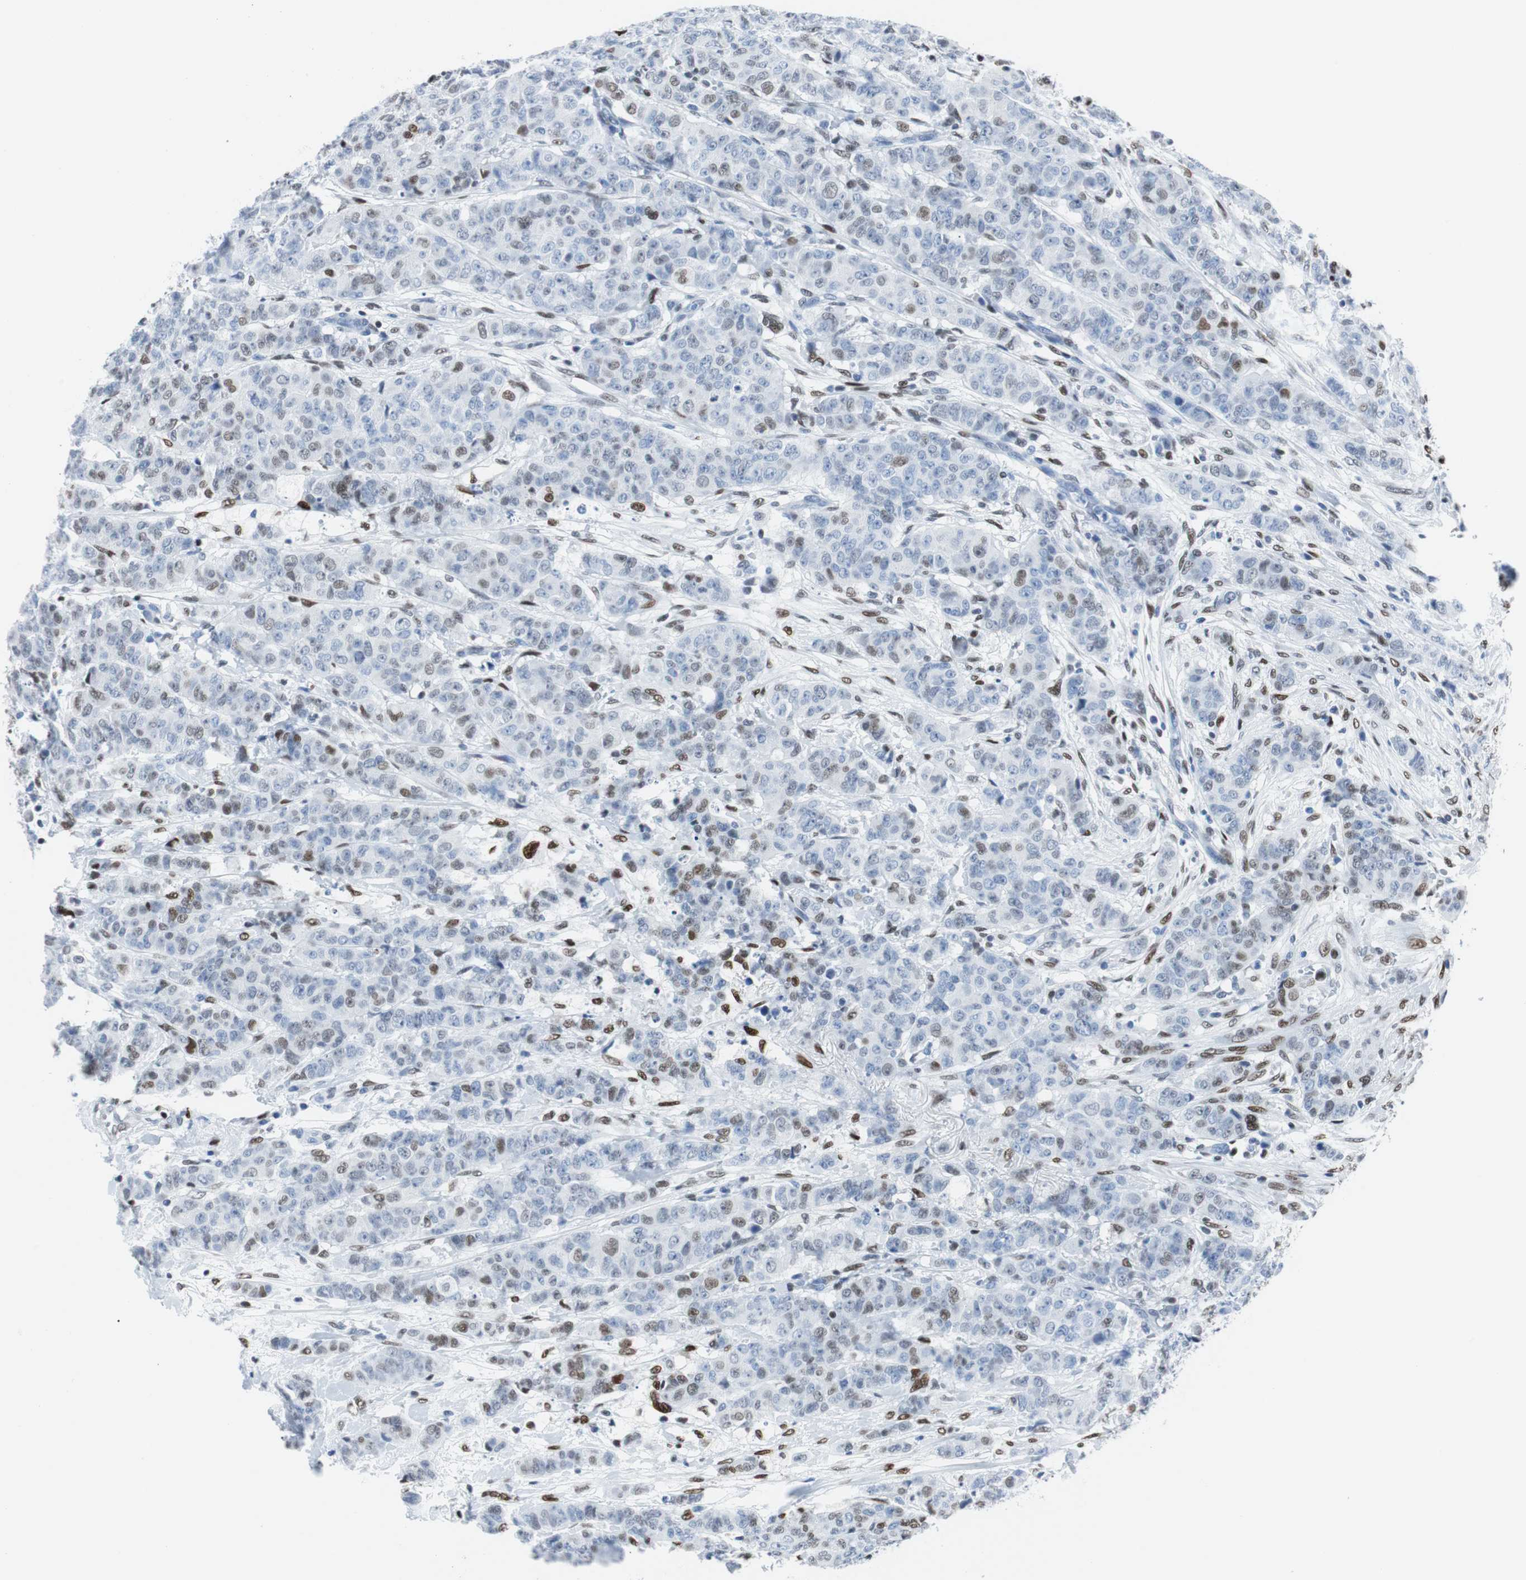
{"staining": {"intensity": "weak", "quantity": "<25%", "location": "nuclear"}, "tissue": "breast cancer", "cell_type": "Tumor cells", "image_type": "cancer", "snomed": [{"axis": "morphology", "description": "Duct carcinoma"}, {"axis": "topography", "description": "Breast"}], "caption": "DAB (3,3'-diaminobenzidine) immunohistochemical staining of human infiltrating ductal carcinoma (breast) exhibits no significant expression in tumor cells.", "gene": "JUN", "patient": {"sex": "female", "age": 40}}